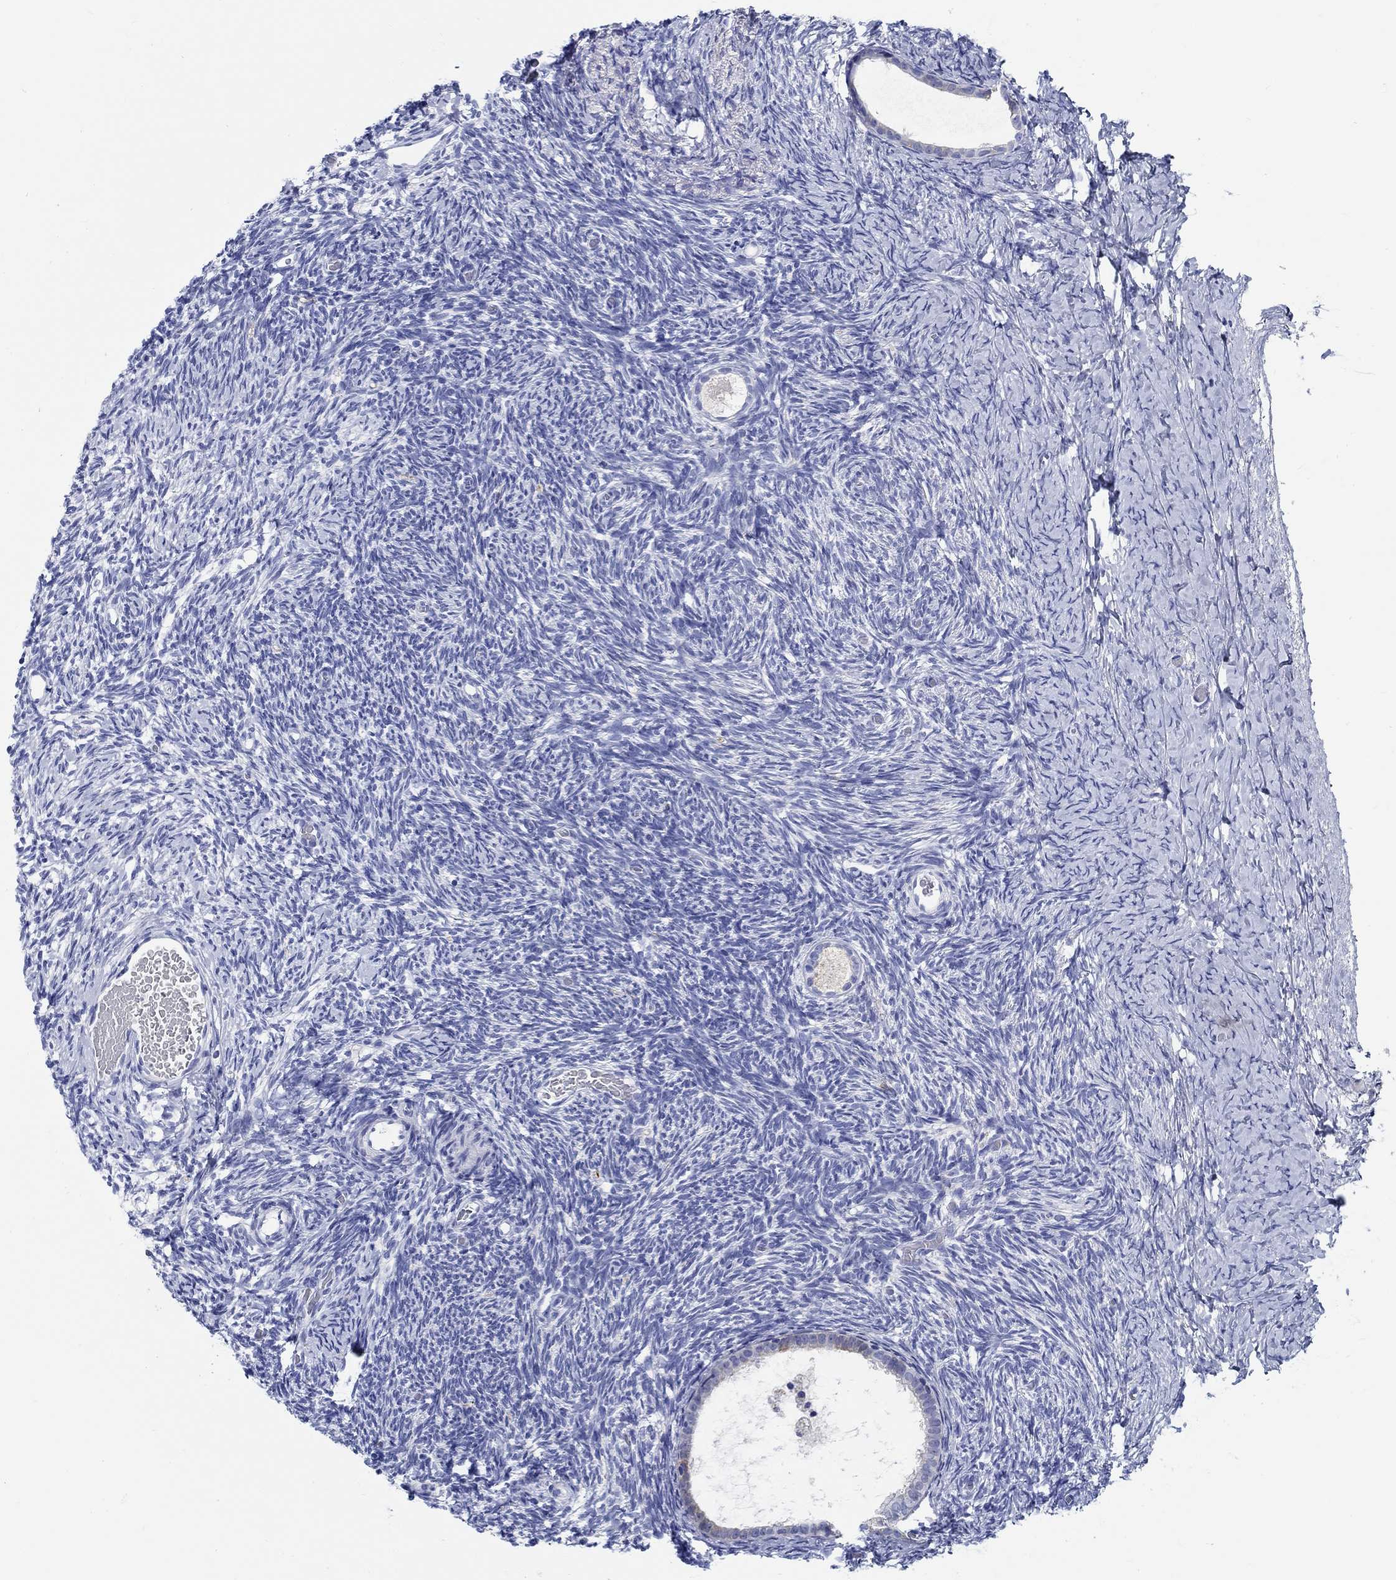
{"staining": {"intensity": "weak", "quantity": "25%-75%", "location": "cytoplasmic/membranous"}, "tissue": "ovary", "cell_type": "Follicle cells", "image_type": "normal", "snomed": [{"axis": "morphology", "description": "Normal tissue, NOS"}, {"axis": "topography", "description": "Ovary"}], "caption": "This image exhibits immunohistochemistry staining of benign ovary, with low weak cytoplasmic/membranous positivity in approximately 25%-75% of follicle cells.", "gene": "FBXO2", "patient": {"sex": "female", "age": 39}}